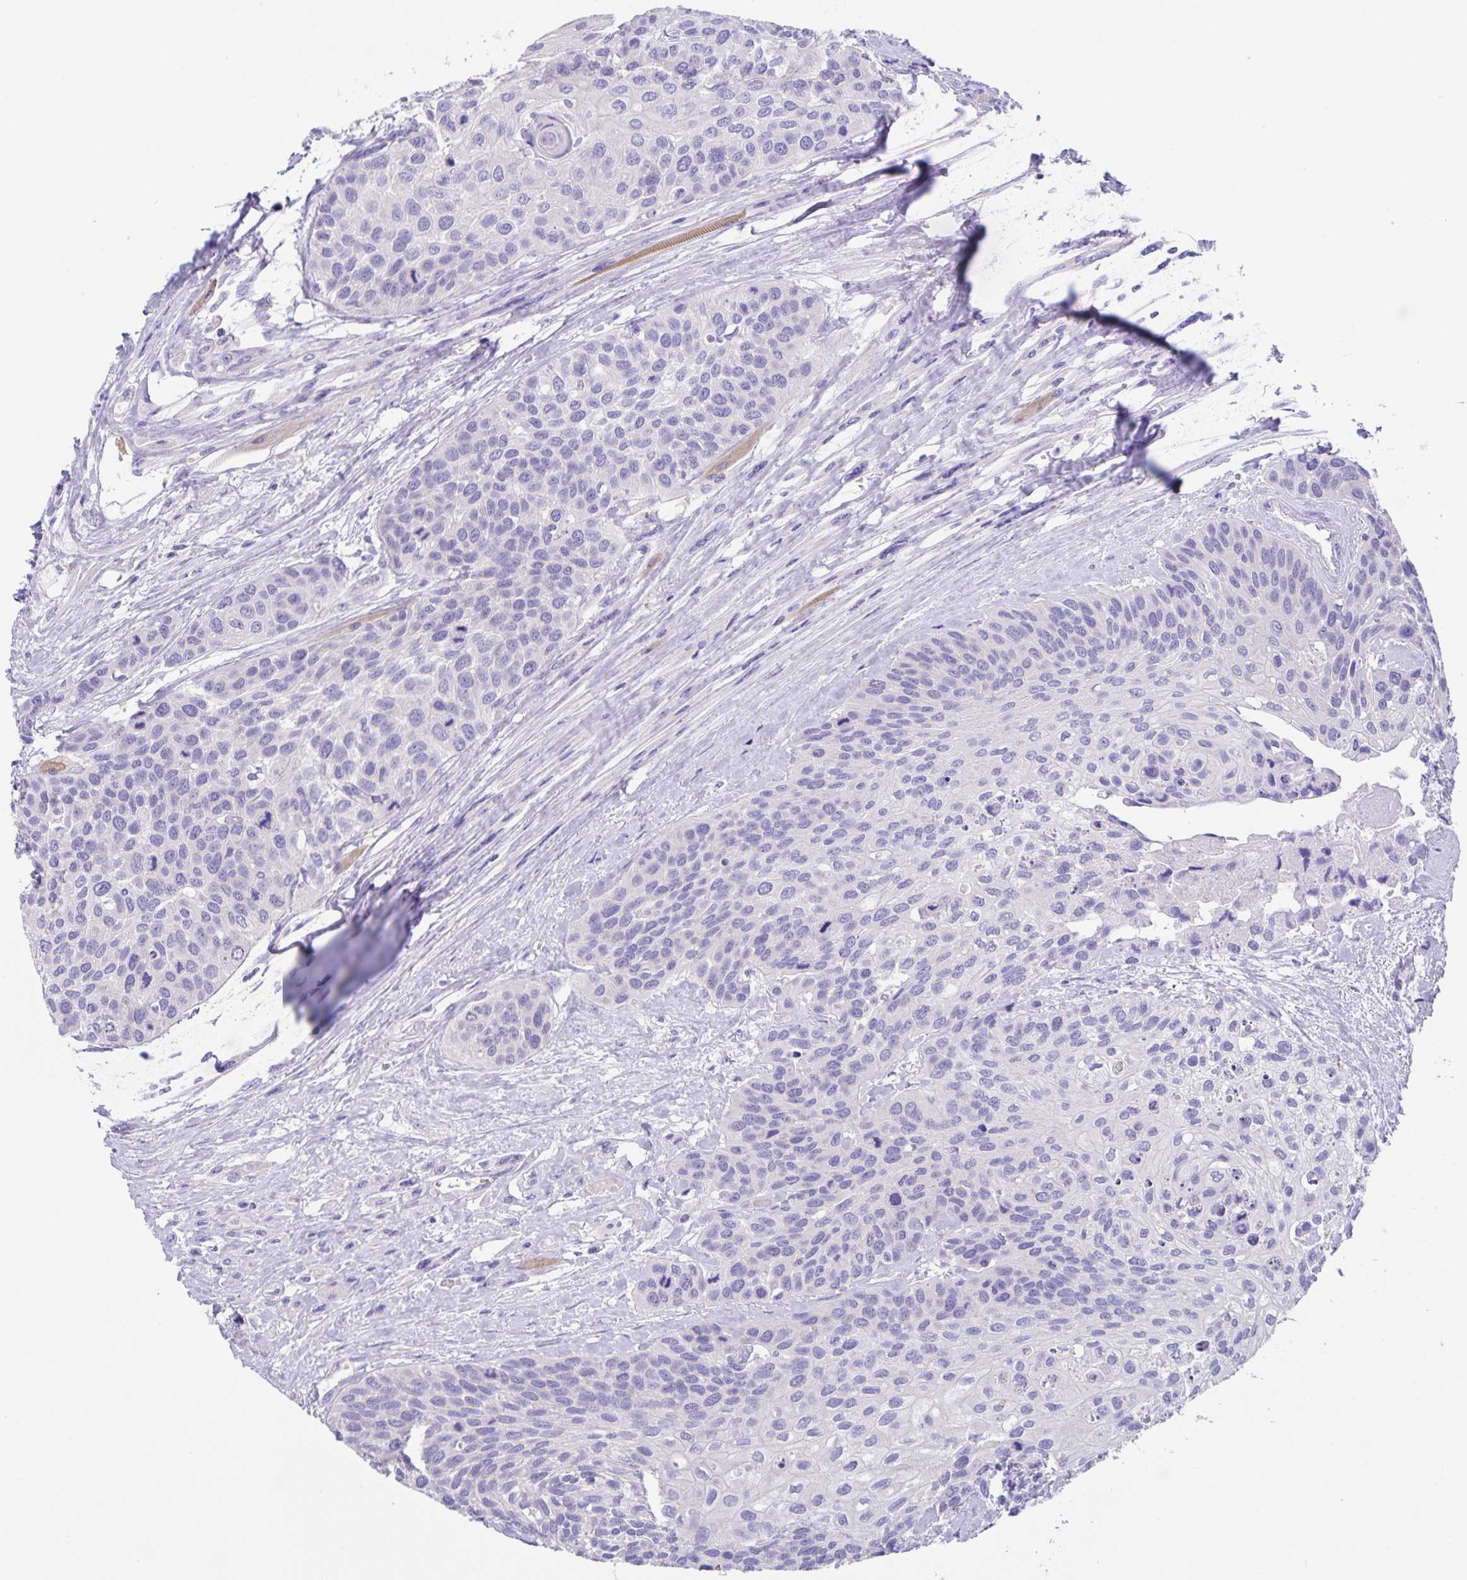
{"staining": {"intensity": "negative", "quantity": "none", "location": "none"}, "tissue": "head and neck cancer", "cell_type": "Tumor cells", "image_type": "cancer", "snomed": [{"axis": "morphology", "description": "Squamous cell carcinoma, NOS"}, {"axis": "topography", "description": "Head-Neck"}], "caption": "Immunohistochemical staining of human head and neck cancer shows no significant staining in tumor cells.", "gene": "CAPSL", "patient": {"sex": "female", "age": 50}}